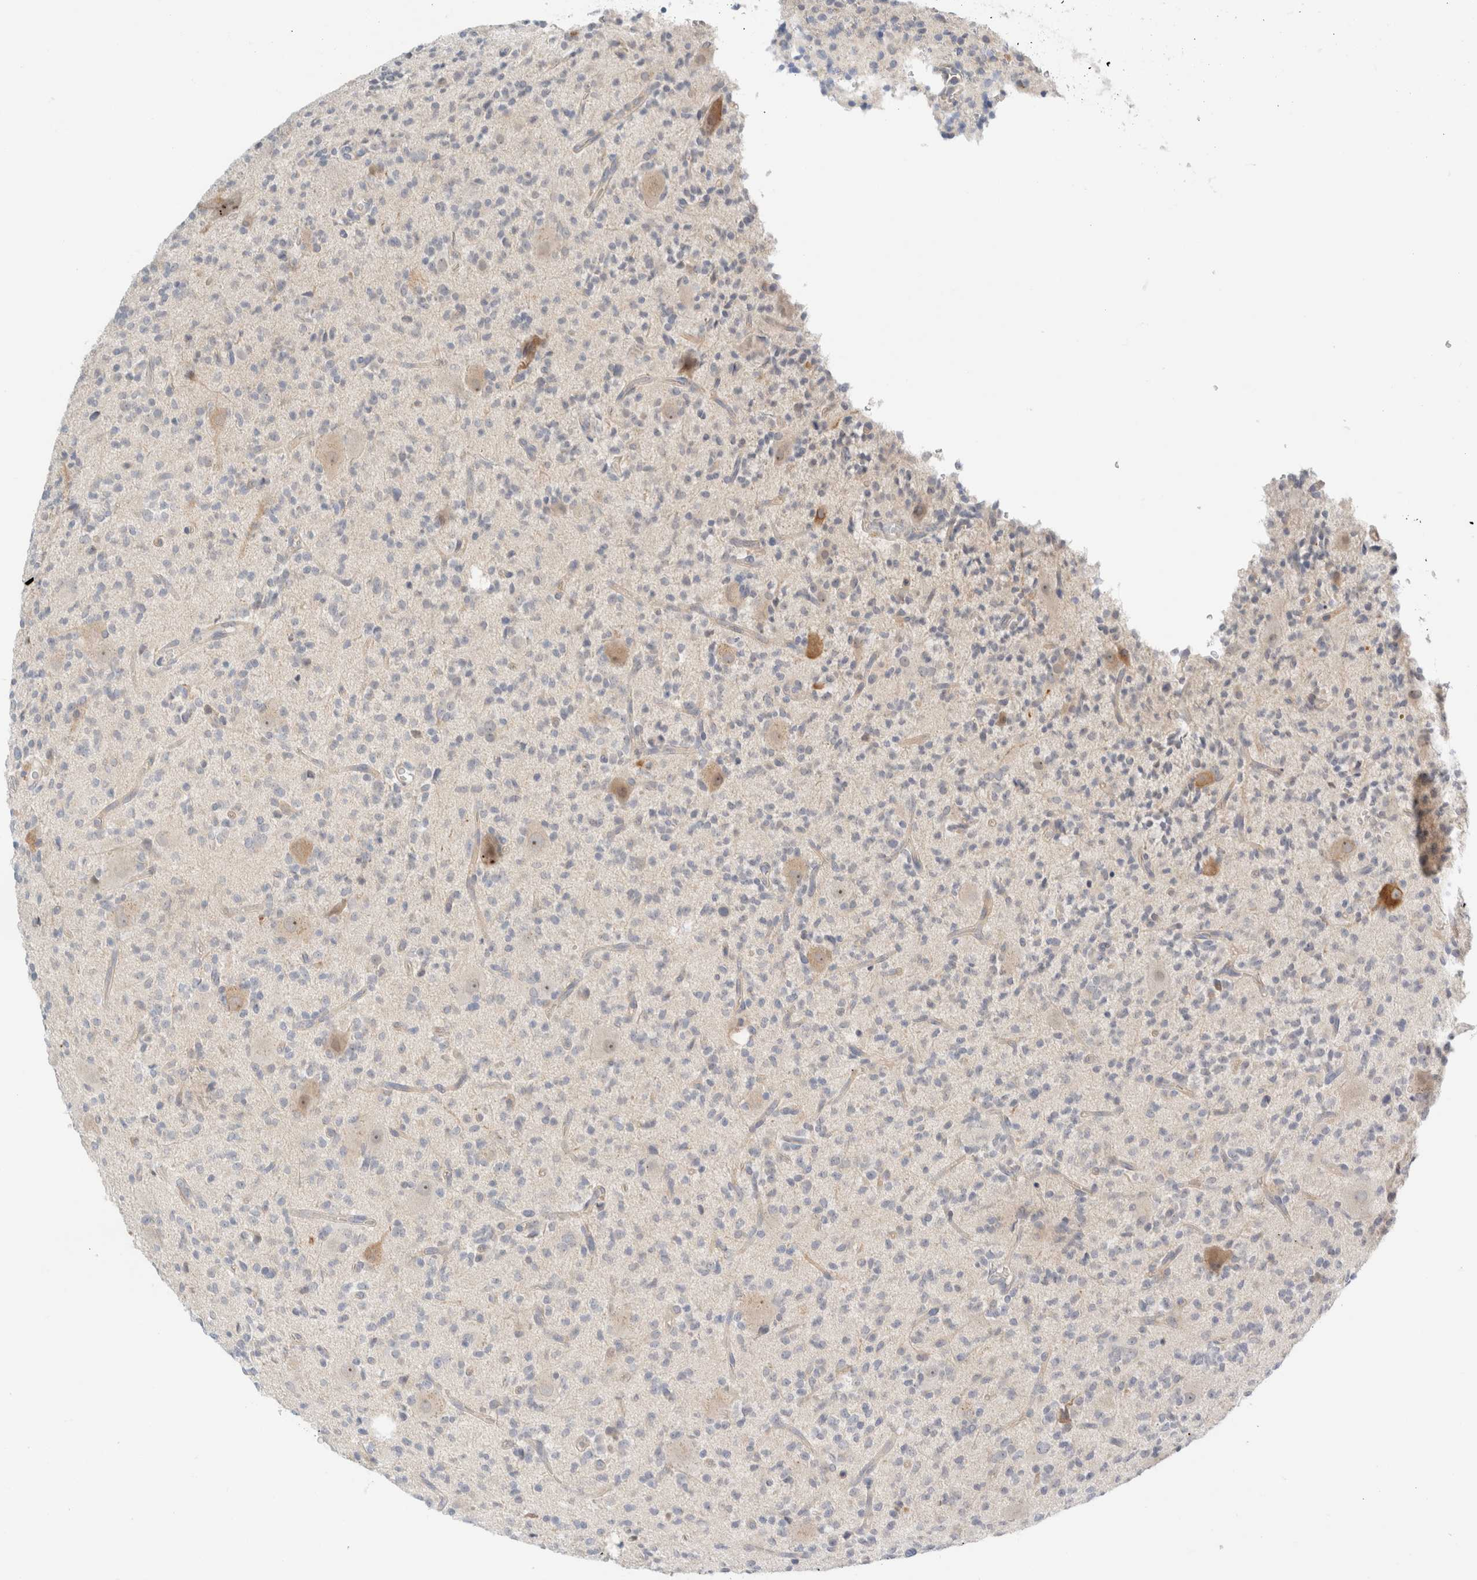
{"staining": {"intensity": "negative", "quantity": "none", "location": "none"}, "tissue": "glioma", "cell_type": "Tumor cells", "image_type": "cancer", "snomed": [{"axis": "morphology", "description": "Glioma, malignant, High grade"}, {"axis": "topography", "description": "Brain"}], "caption": "Immunohistochemistry (IHC) image of neoplastic tissue: human malignant glioma (high-grade) stained with DAB (3,3'-diaminobenzidine) demonstrates no significant protein staining in tumor cells. The staining is performed using DAB (3,3'-diaminobenzidine) brown chromogen with nuclei counter-stained in using hematoxylin.", "gene": "SDR16C5", "patient": {"sex": "male", "age": 34}}